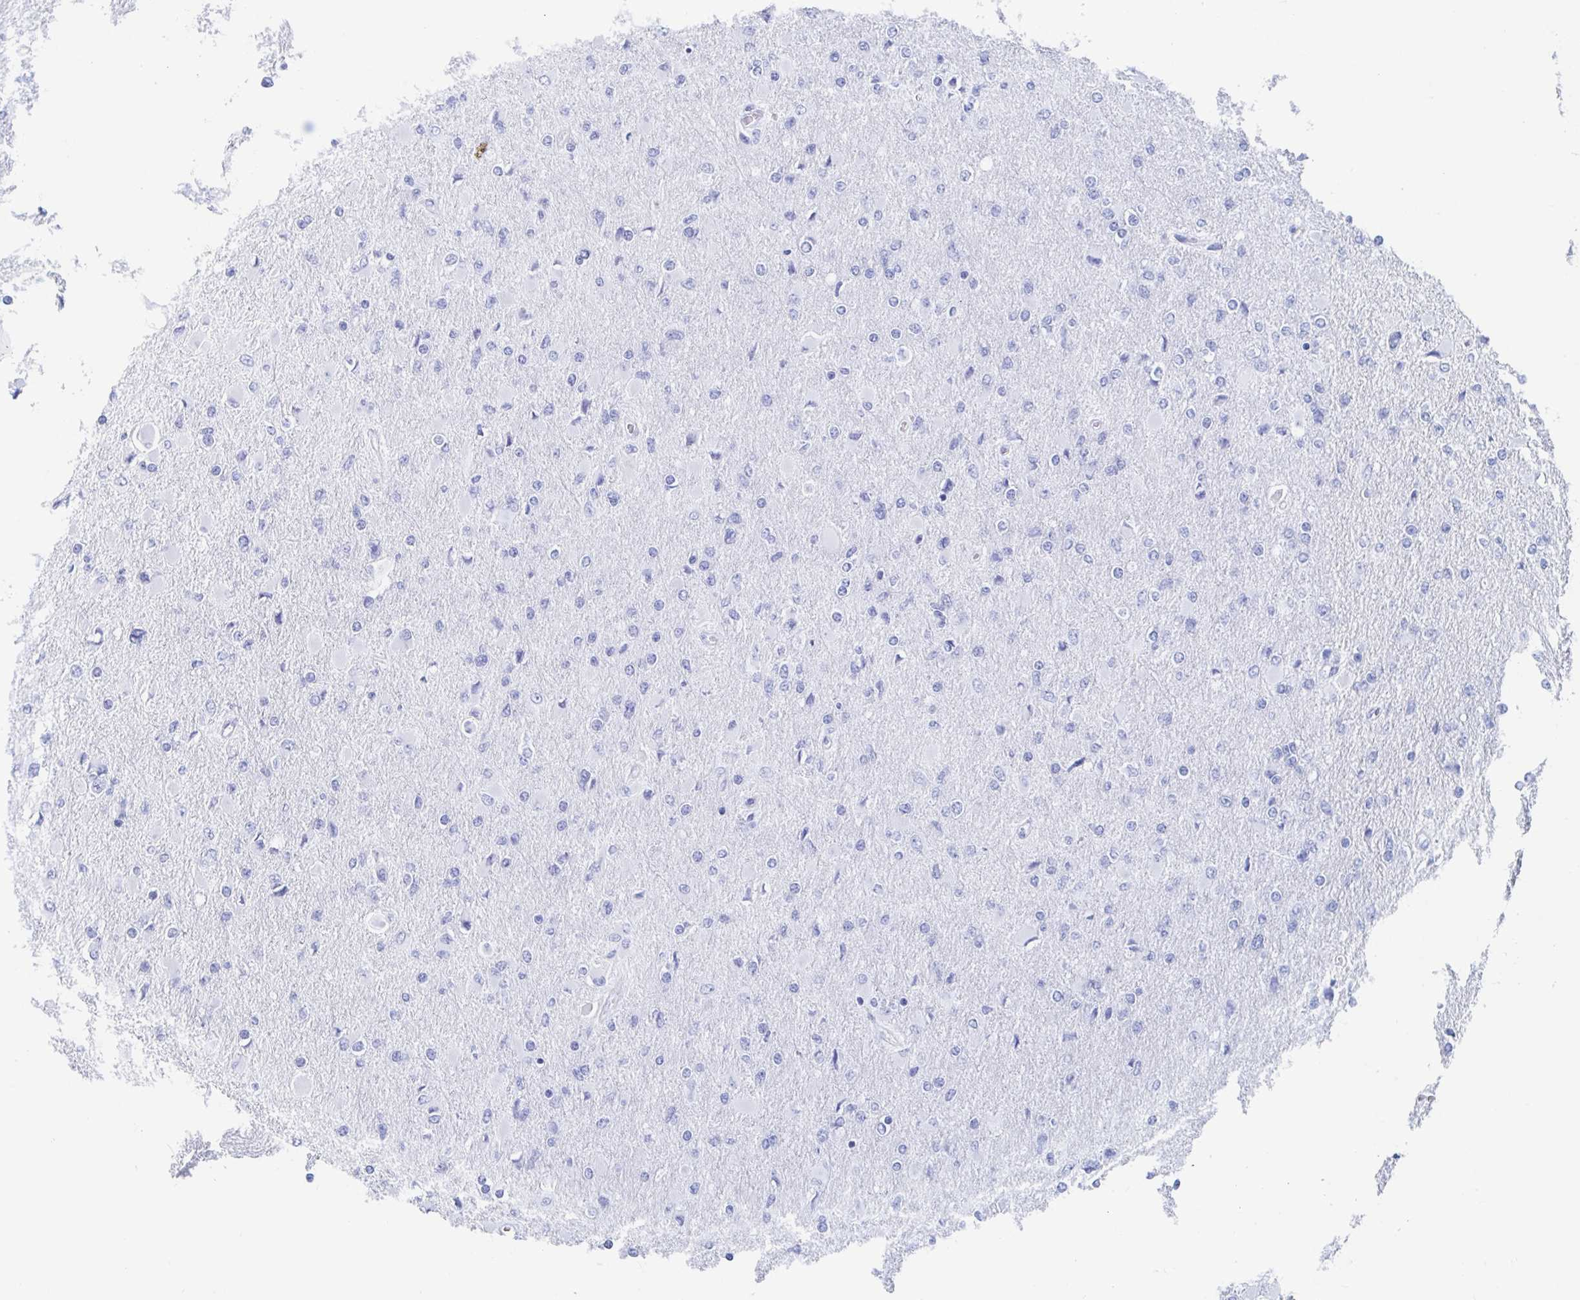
{"staining": {"intensity": "negative", "quantity": "none", "location": "none"}, "tissue": "glioma", "cell_type": "Tumor cells", "image_type": "cancer", "snomed": [{"axis": "morphology", "description": "Glioma, malignant, High grade"}, {"axis": "topography", "description": "Cerebral cortex"}], "caption": "Immunohistochemistry histopathology image of neoplastic tissue: high-grade glioma (malignant) stained with DAB (3,3'-diaminobenzidine) demonstrates no significant protein expression in tumor cells.", "gene": "HDGFL1", "patient": {"sex": "female", "age": 36}}